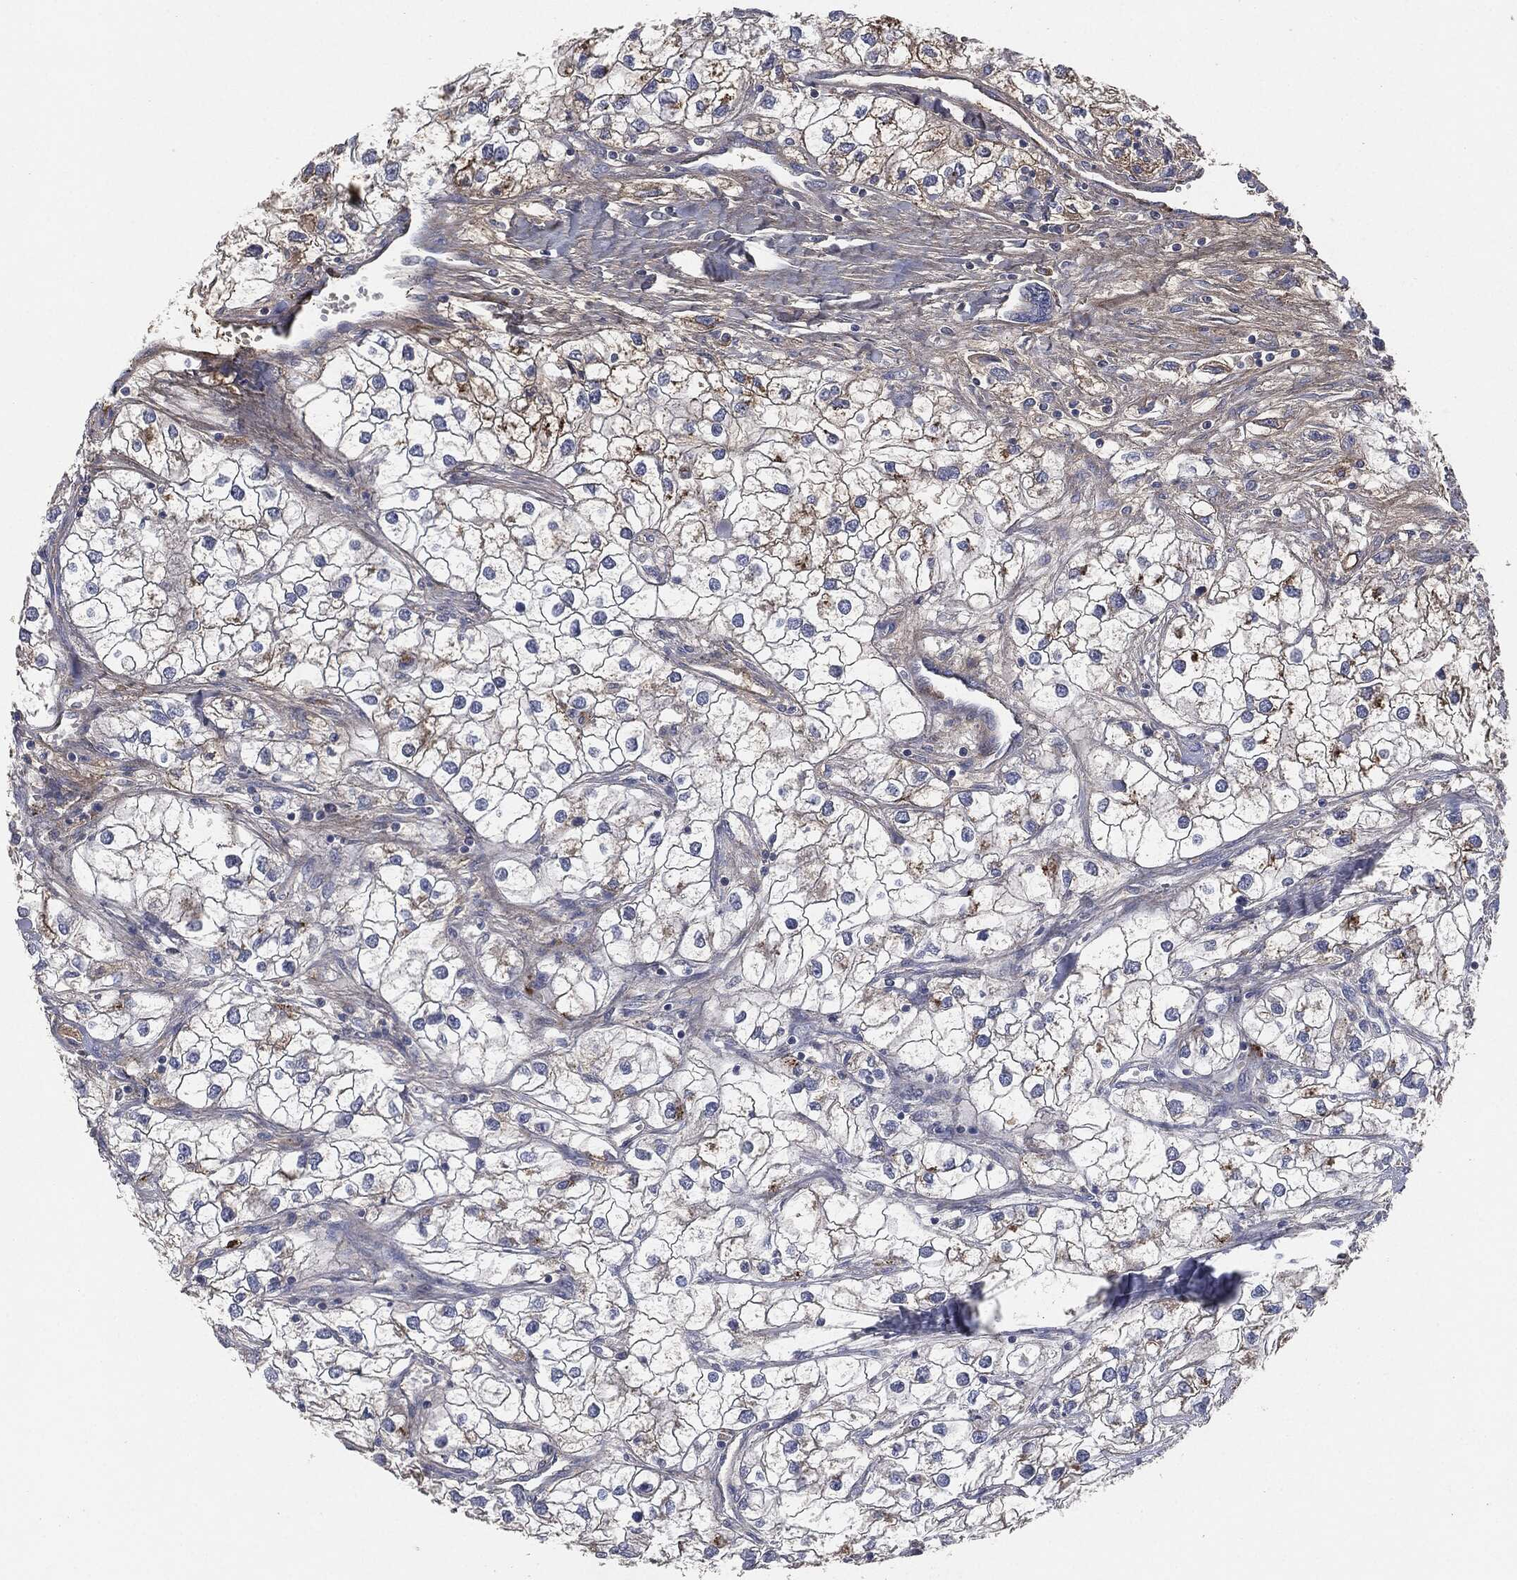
{"staining": {"intensity": "weak", "quantity": "<25%", "location": "cytoplasmic/membranous"}, "tissue": "renal cancer", "cell_type": "Tumor cells", "image_type": "cancer", "snomed": [{"axis": "morphology", "description": "Adenocarcinoma, NOS"}, {"axis": "topography", "description": "Kidney"}], "caption": "The photomicrograph displays no significant expression in tumor cells of adenocarcinoma (renal).", "gene": "APOB", "patient": {"sex": "male", "age": 59}}